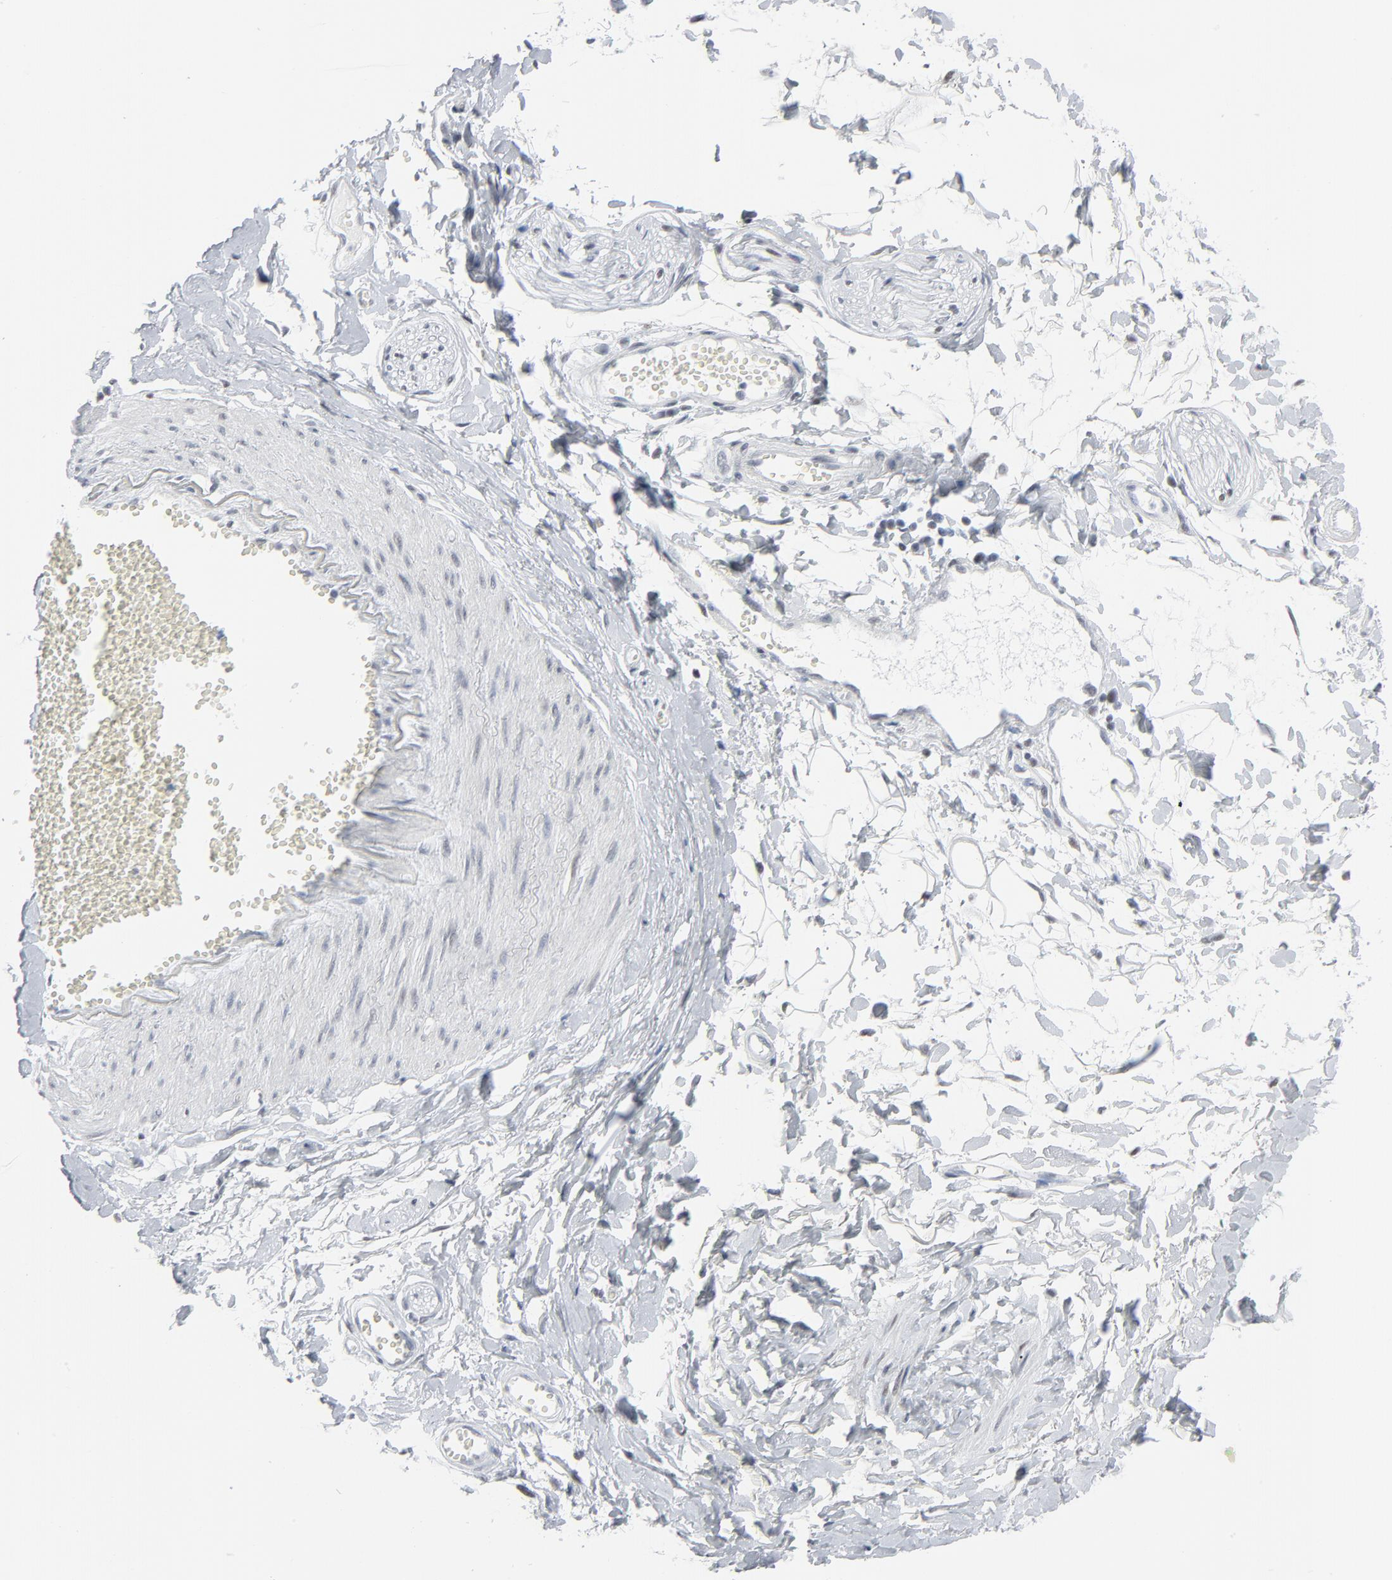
{"staining": {"intensity": "negative", "quantity": "none", "location": "none"}, "tissue": "adipose tissue", "cell_type": "Adipocytes", "image_type": "normal", "snomed": [{"axis": "morphology", "description": "Normal tissue, NOS"}, {"axis": "morphology", "description": "Inflammation, NOS"}, {"axis": "topography", "description": "Salivary gland"}, {"axis": "topography", "description": "Peripheral nerve tissue"}], "caption": "Immunohistochemistry of benign human adipose tissue displays no positivity in adipocytes. (DAB (3,3'-diaminobenzidine) immunohistochemistry, high magnification).", "gene": "SIRT1", "patient": {"sex": "female", "age": 75}}